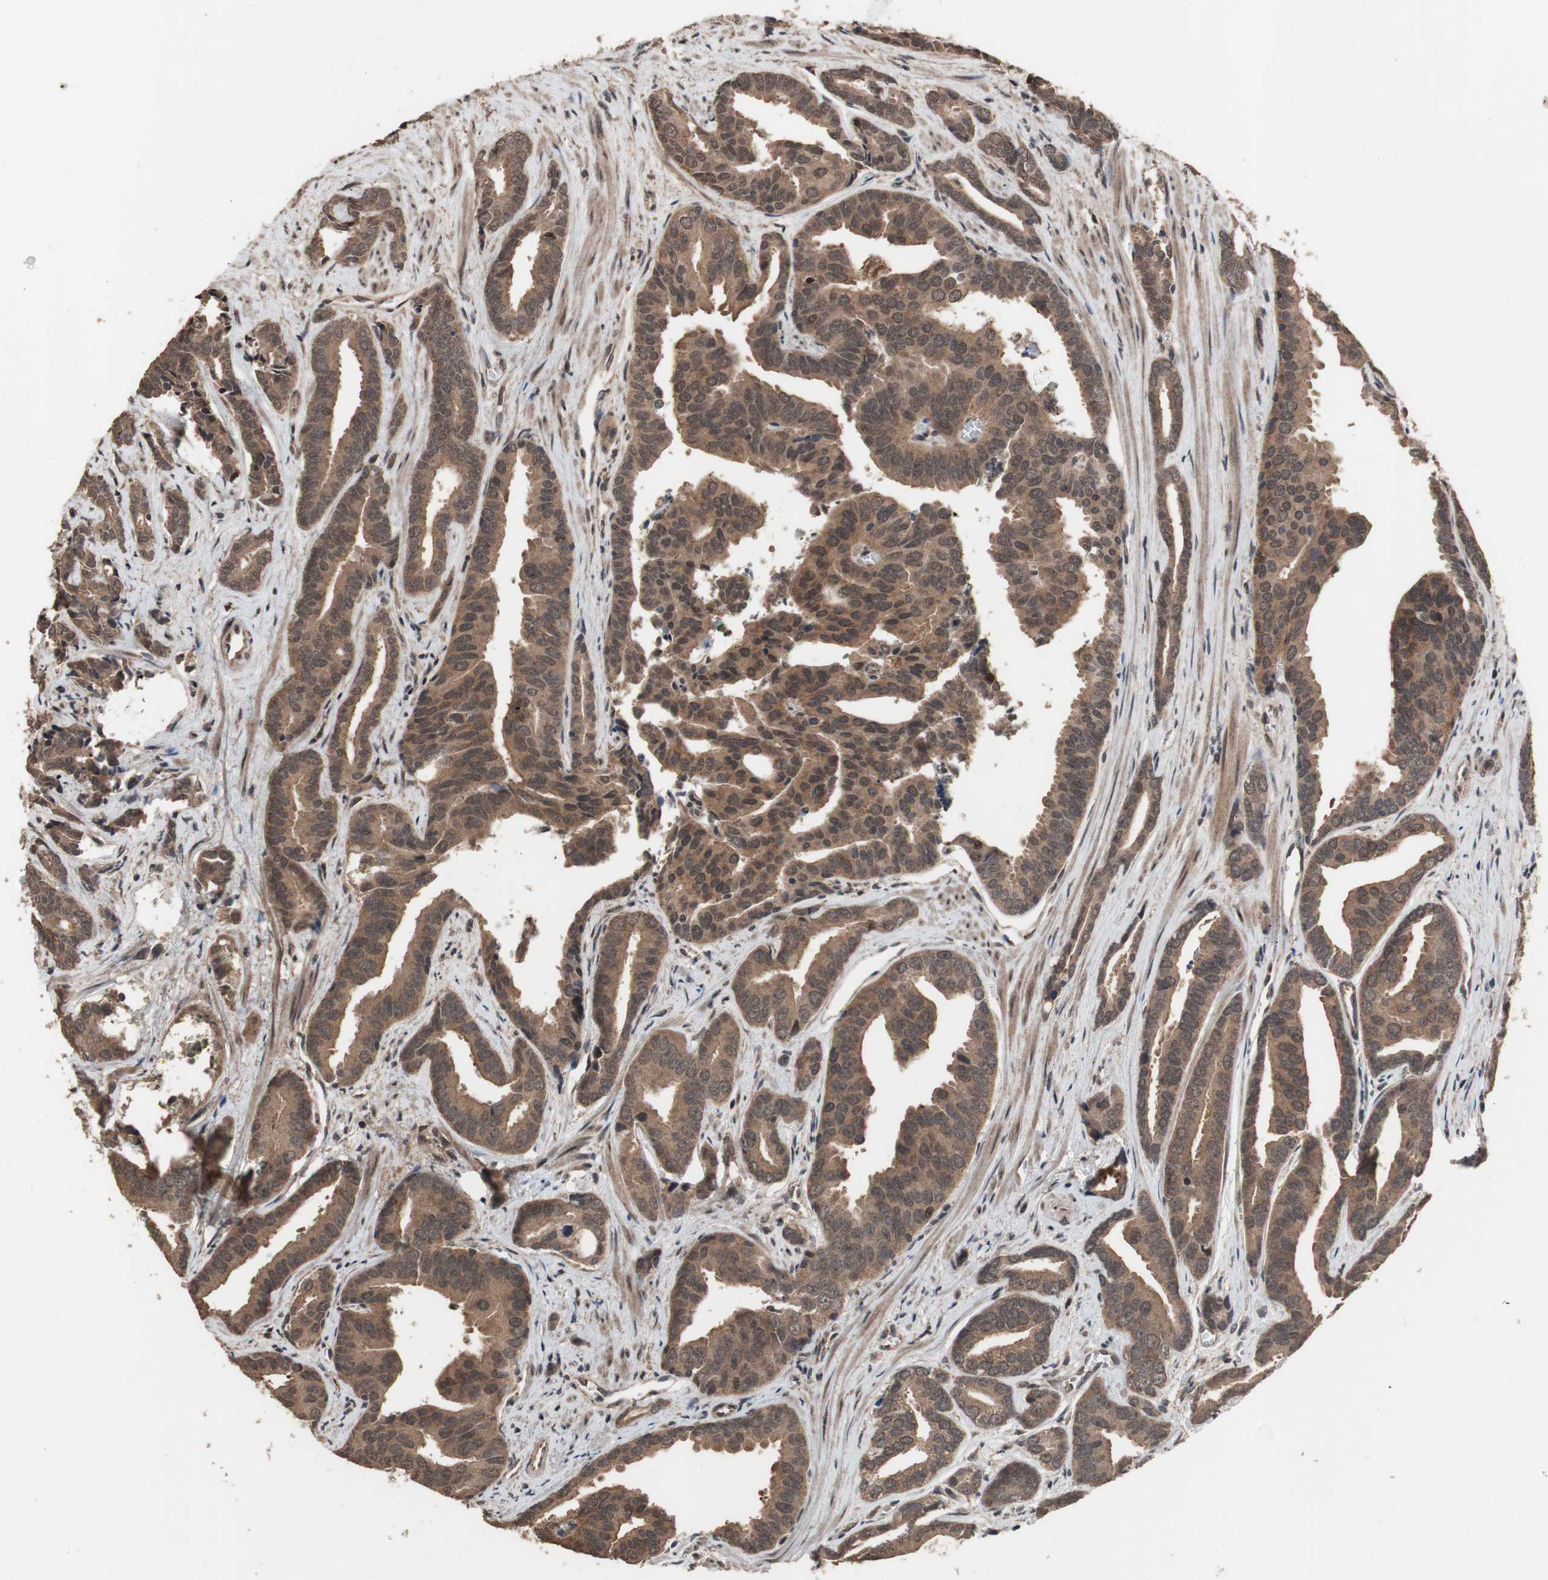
{"staining": {"intensity": "moderate", "quantity": ">75%", "location": "cytoplasmic/membranous,nuclear"}, "tissue": "prostate cancer", "cell_type": "Tumor cells", "image_type": "cancer", "snomed": [{"axis": "morphology", "description": "Adenocarcinoma, High grade"}, {"axis": "topography", "description": "Prostate"}], "caption": "There is medium levels of moderate cytoplasmic/membranous and nuclear staining in tumor cells of prostate high-grade adenocarcinoma, as demonstrated by immunohistochemical staining (brown color).", "gene": "KANSL1", "patient": {"sex": "male", "age": 67}}